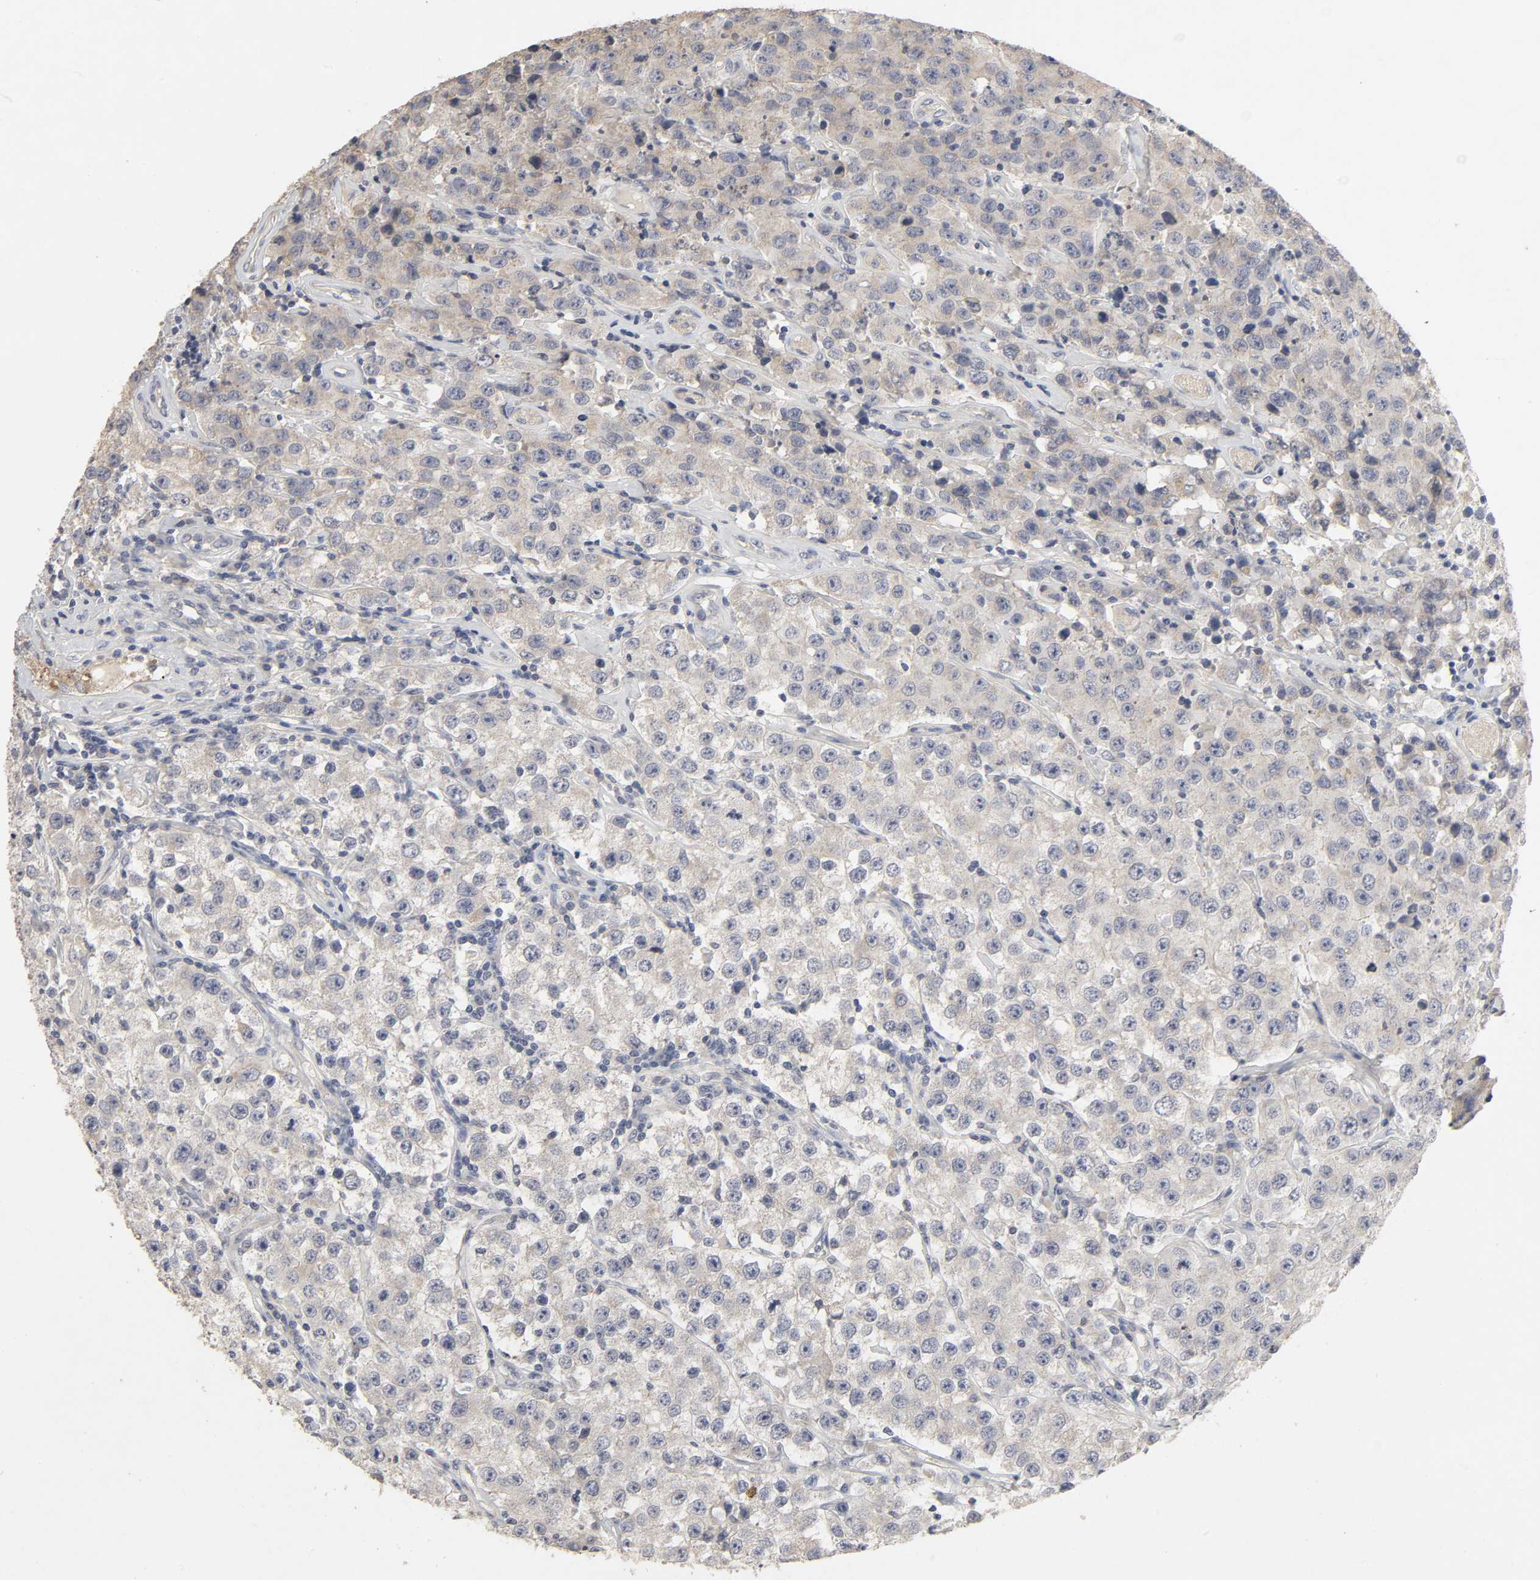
{"staining": {"intensity": "weak", "quantity": "<25%", "location": "cytoplasmic/membranous"}, "tissue": "testis cancer", "cell_type": "Tumor cells", "image_type": "cancer", "snomed": [{"axis": "morphology", "description": "Seminoma, NOS"}, {"axis": "topography", "description": "Testis"}], "caption": "Tumor cells are negative for brown protein staining in testis seminoma.", "gene": "SLC10A2", "patient": {"sex": "male", "age": 52}}